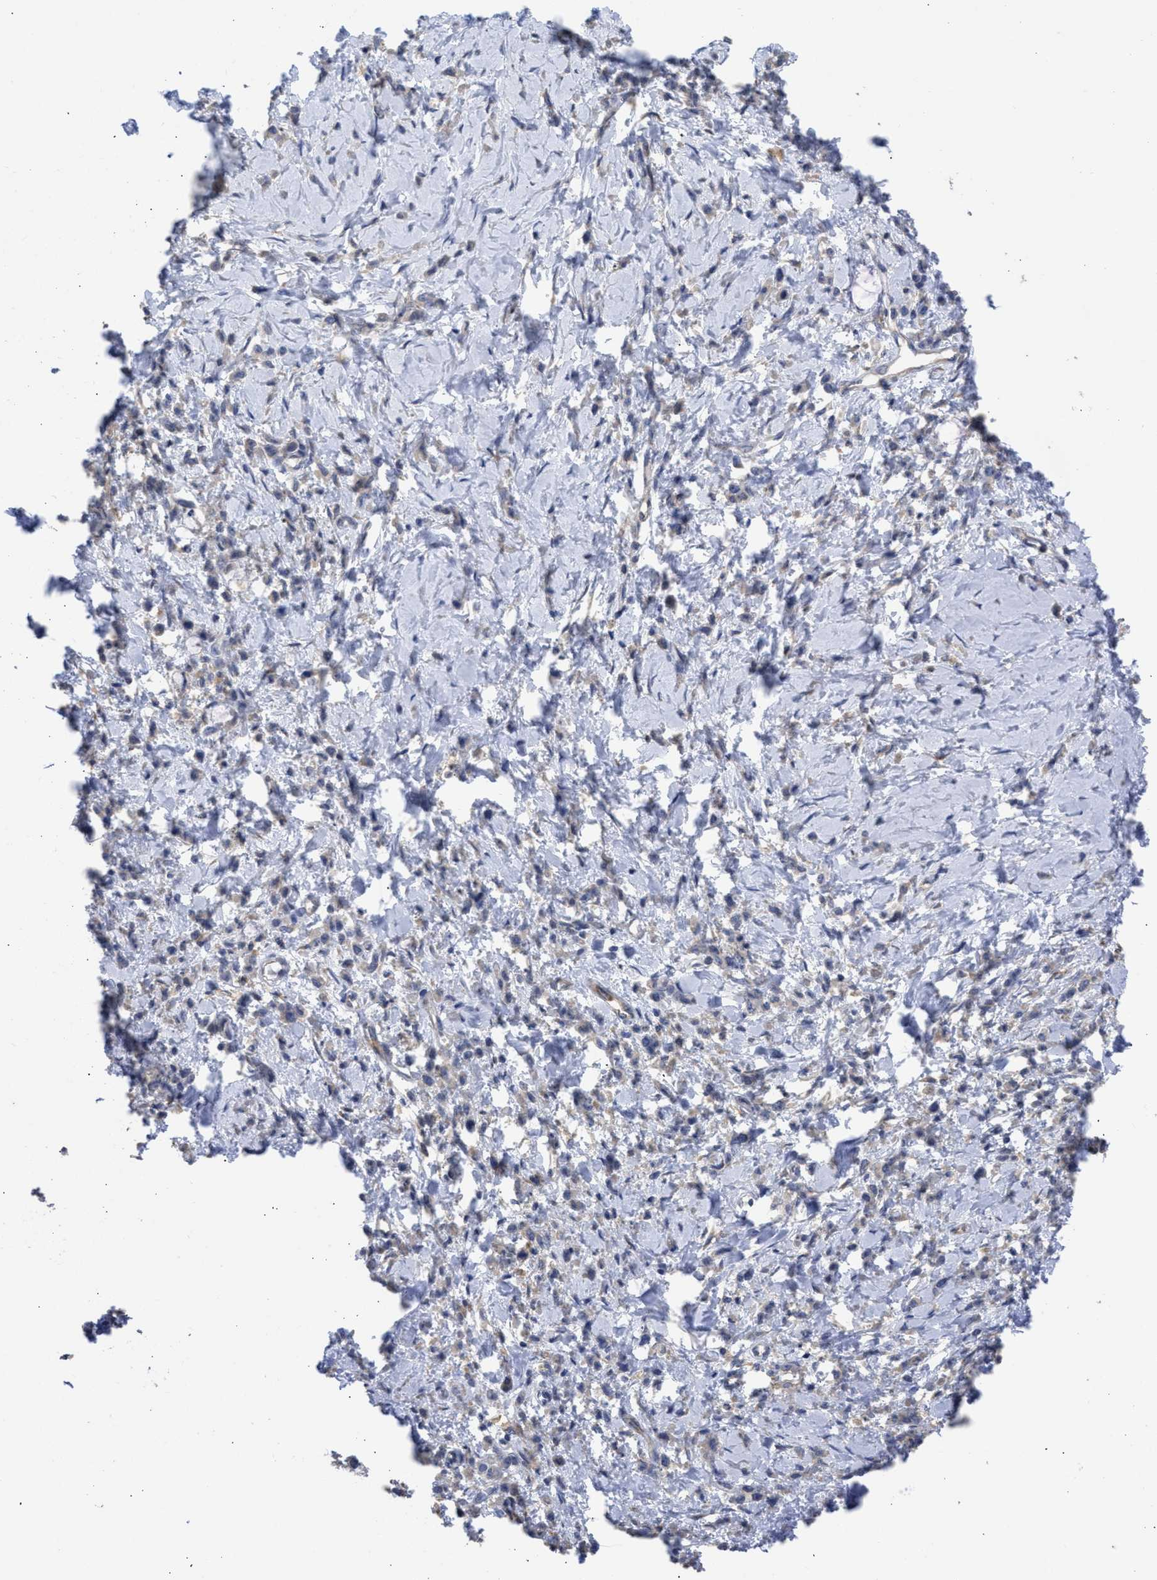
{"staining": {"intensity": "negative", "quantity": "none", "location": "none"}, "tissue": "stomach cancer", "cell_type": "Tumor cells", "image_type": "cancer", "snomed": [{"axis": "morphology", "description": "Normal tissue, NOS"}, {"axis": "morphology", "description": "Adenocarcinoma, NOS"}, {"axis": "topography", "description": "Stomach"}], "caption": "A high-resolution micrograph shows IHC staining of stomach adenocarcinoma, which demonstrates no significant expression in tumor cells.", "gene": "TMED1", "patient": {"sex": "male", "age": 82}}